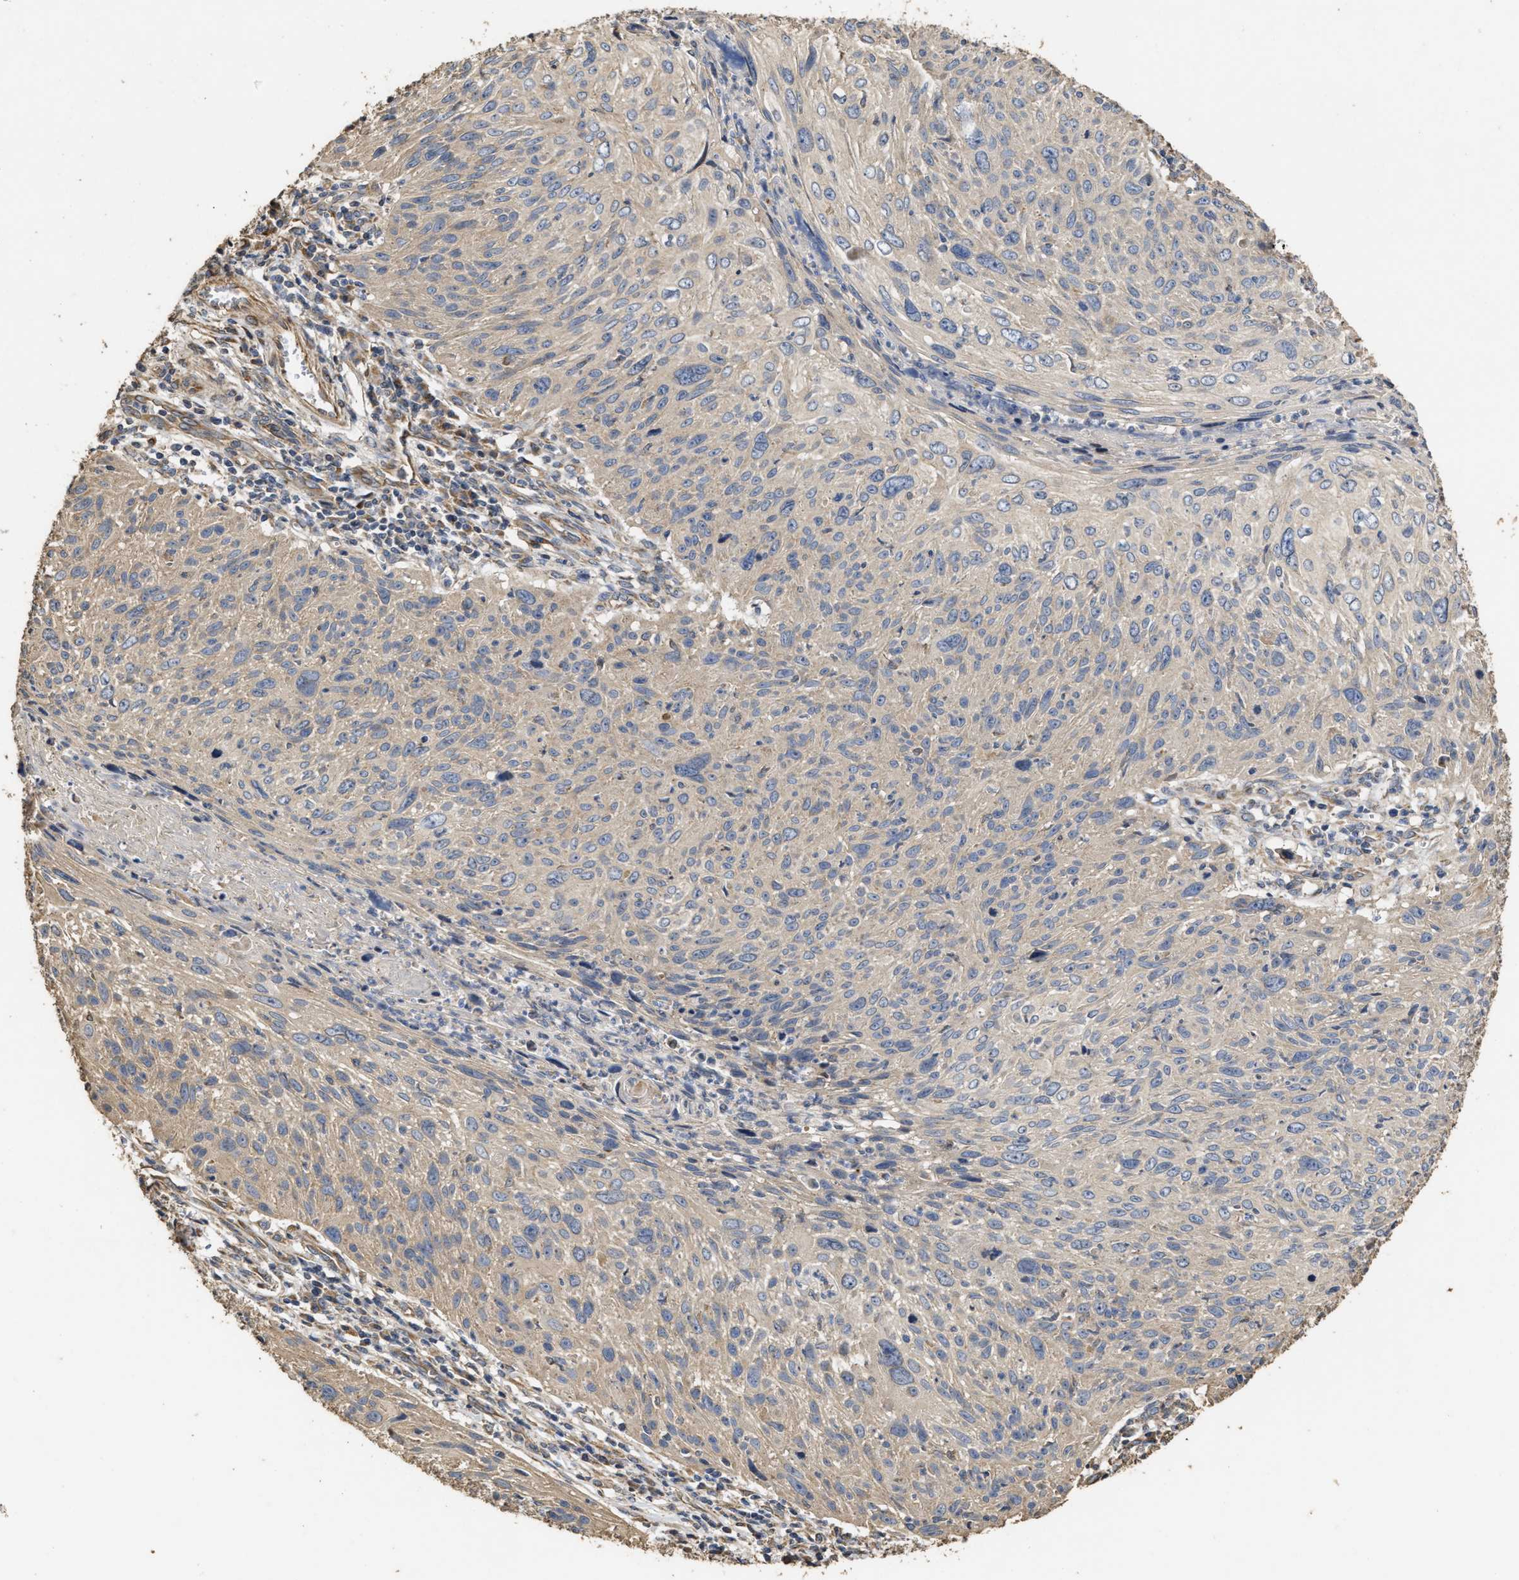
{"staining": {"intensity": "moderate", "quantity": "25%-75%", "location": "cytoplasmic/membranous"}, "tissue": "cervical cancer", "cell_type": "Tumor cells", "image_type": "cancer", "snomed": [{"axis": "morphology", "description": "Squamous cell carcinoma, NOS"}, {"axis": "topography", "description": "Cervix"}], "caption": "A high-resolution histopathology image shows immunohistochemistry staining of cervical cancer (squamous cell carcinoma), which reveals moderate cytoplasmic/membranous expression in approximately 25%-75% of tumor cells.", "gene": "NAV1", "patient": {"sex": "female", "age": 51}}